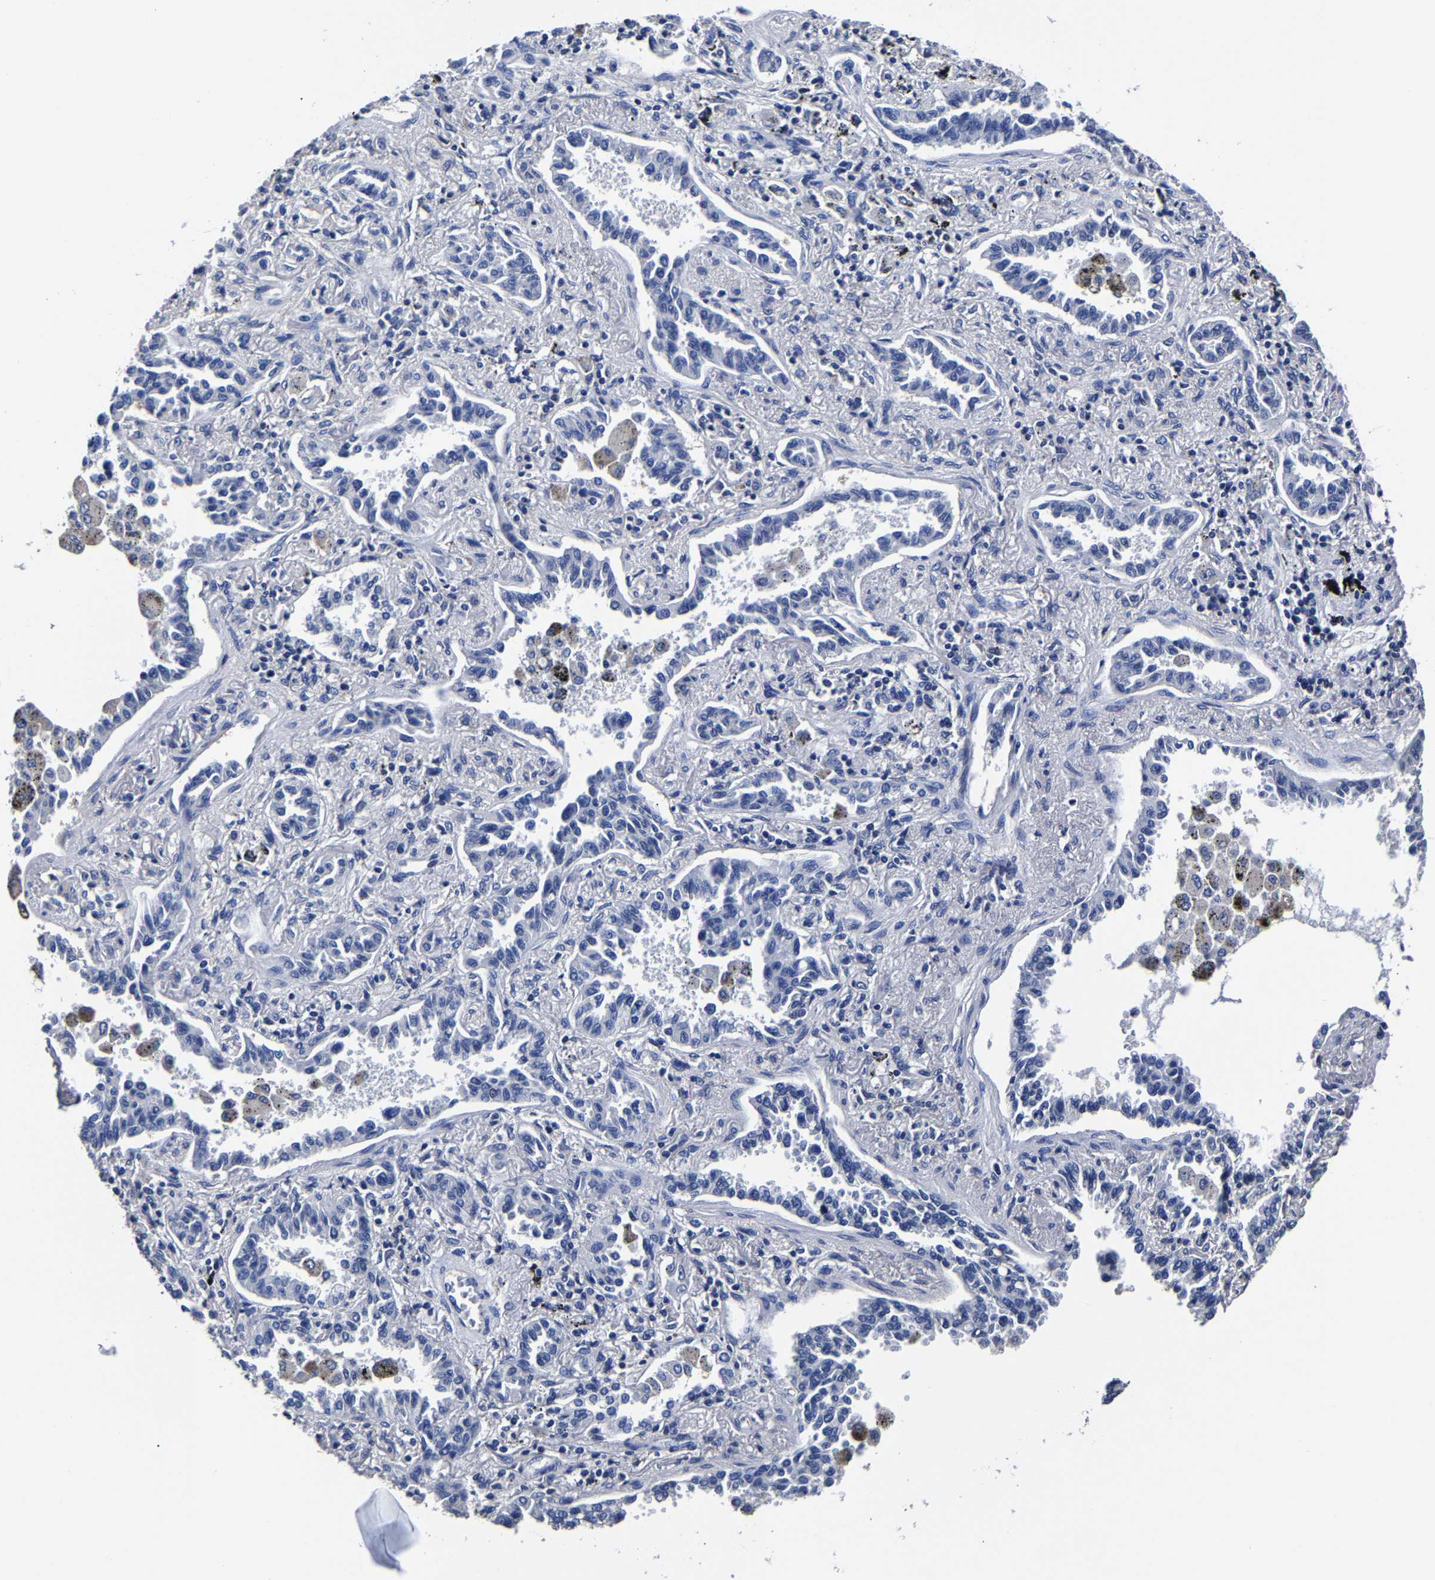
{"staining": {"intensity": "negative", "quantity": "none", "location": "none"}, "tissue": "lung cancer", "cell_type": "Tumor cells", "image_type": "cancer", "snomed": [{"axis": "morphology", "description": "Normal tissue, NOS"}, {"axis": "morphology", "description": "Adenocarcinoma, NOS"}, {"axis": "topography", "description": "Lung"}], "caption": "Tumor cells are negative for brown protein staining in lung adenocarcinoma. The staining is performed using DAB brown chromogen with nuclei counter-stained in using hematoxylin.", "gene": "AKAP4", "patient": {"sex": "male", "age": 59}}